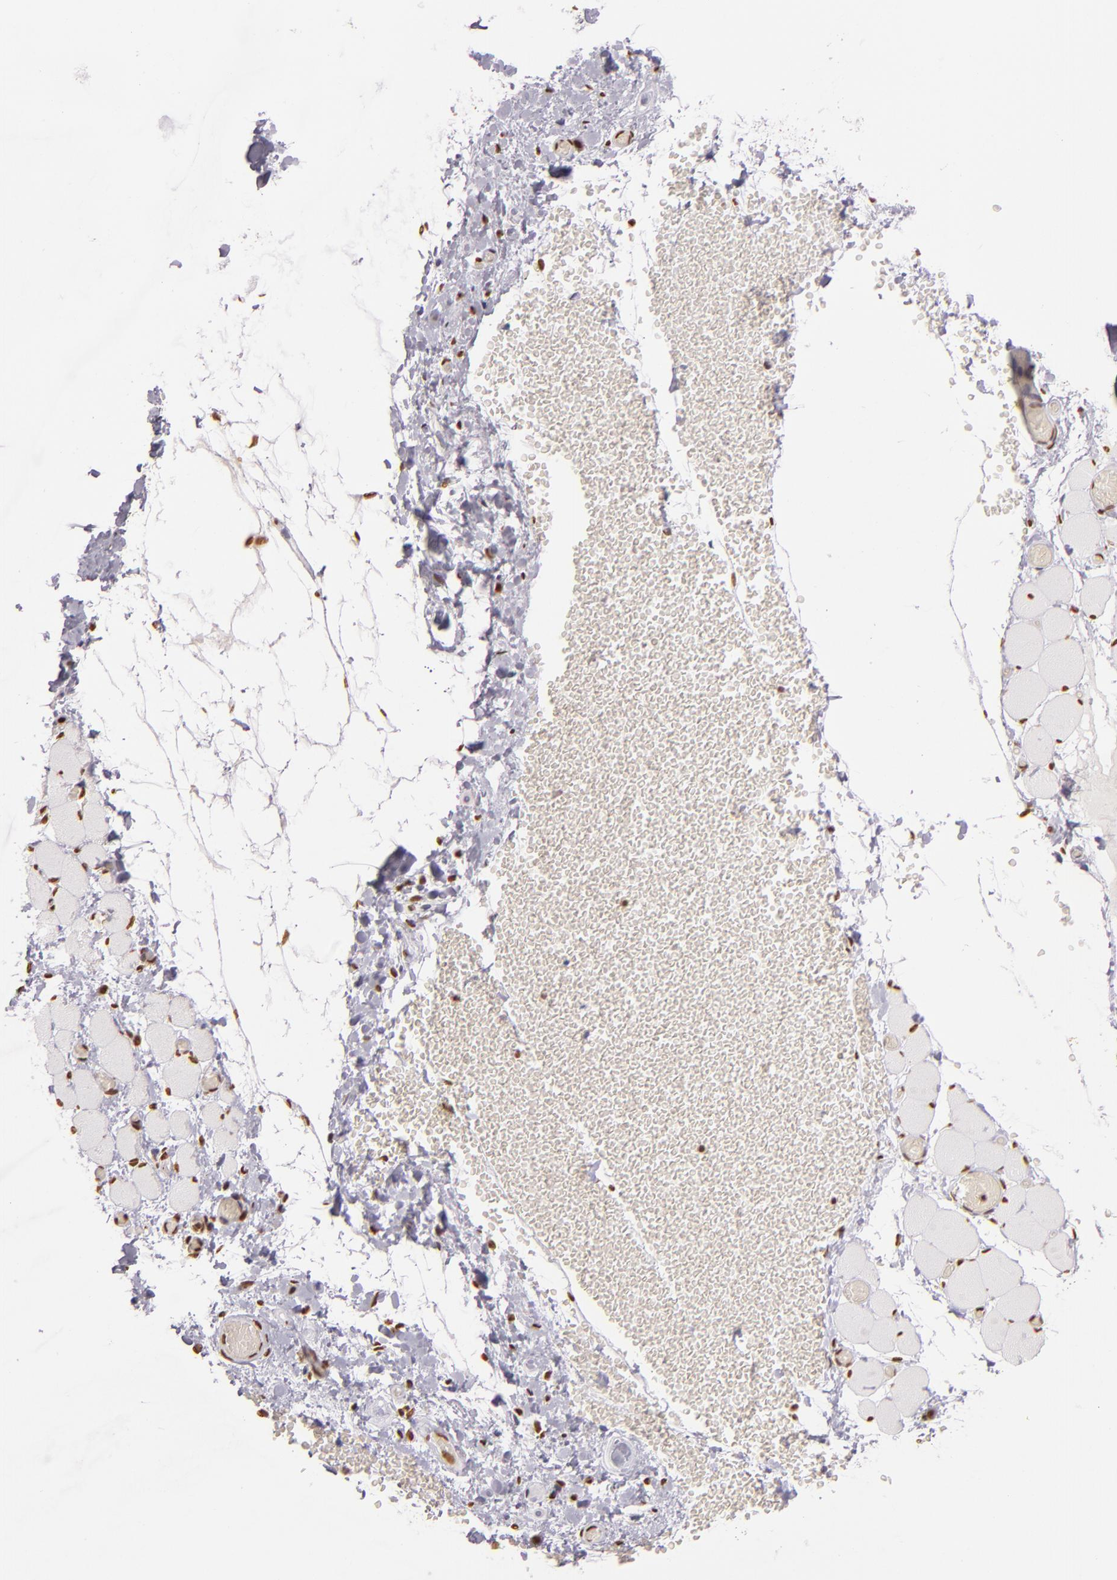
{"staining": {"intensity": "weak", "quantity": ">75%", "location": "nuclear"}, "tissue": "skeletal muscle", "cell_type": "Myocytes", "image_type": "normal", "snomed": [{"axis": "morphology", "description": "Normal tissue, NOS"}, {"axis": "topography", "description": "Skeletal muscle"}, {"axis": "topography", "description": "Soft tissue"}], "caption": "IHC staining of normal skeletal muscle, which reveals low levels of weak nuclear positivity in about >75% of myocytes indicating weak nuclear protein expression. The staining was performed using DAB (3,3'-diaminobenzidine) (brown) for protein detection and nuclei were counterstained in hematoxylin (blue).", "gene": "PAPOLA", "patient": {"sex": "female", "age": 58}}